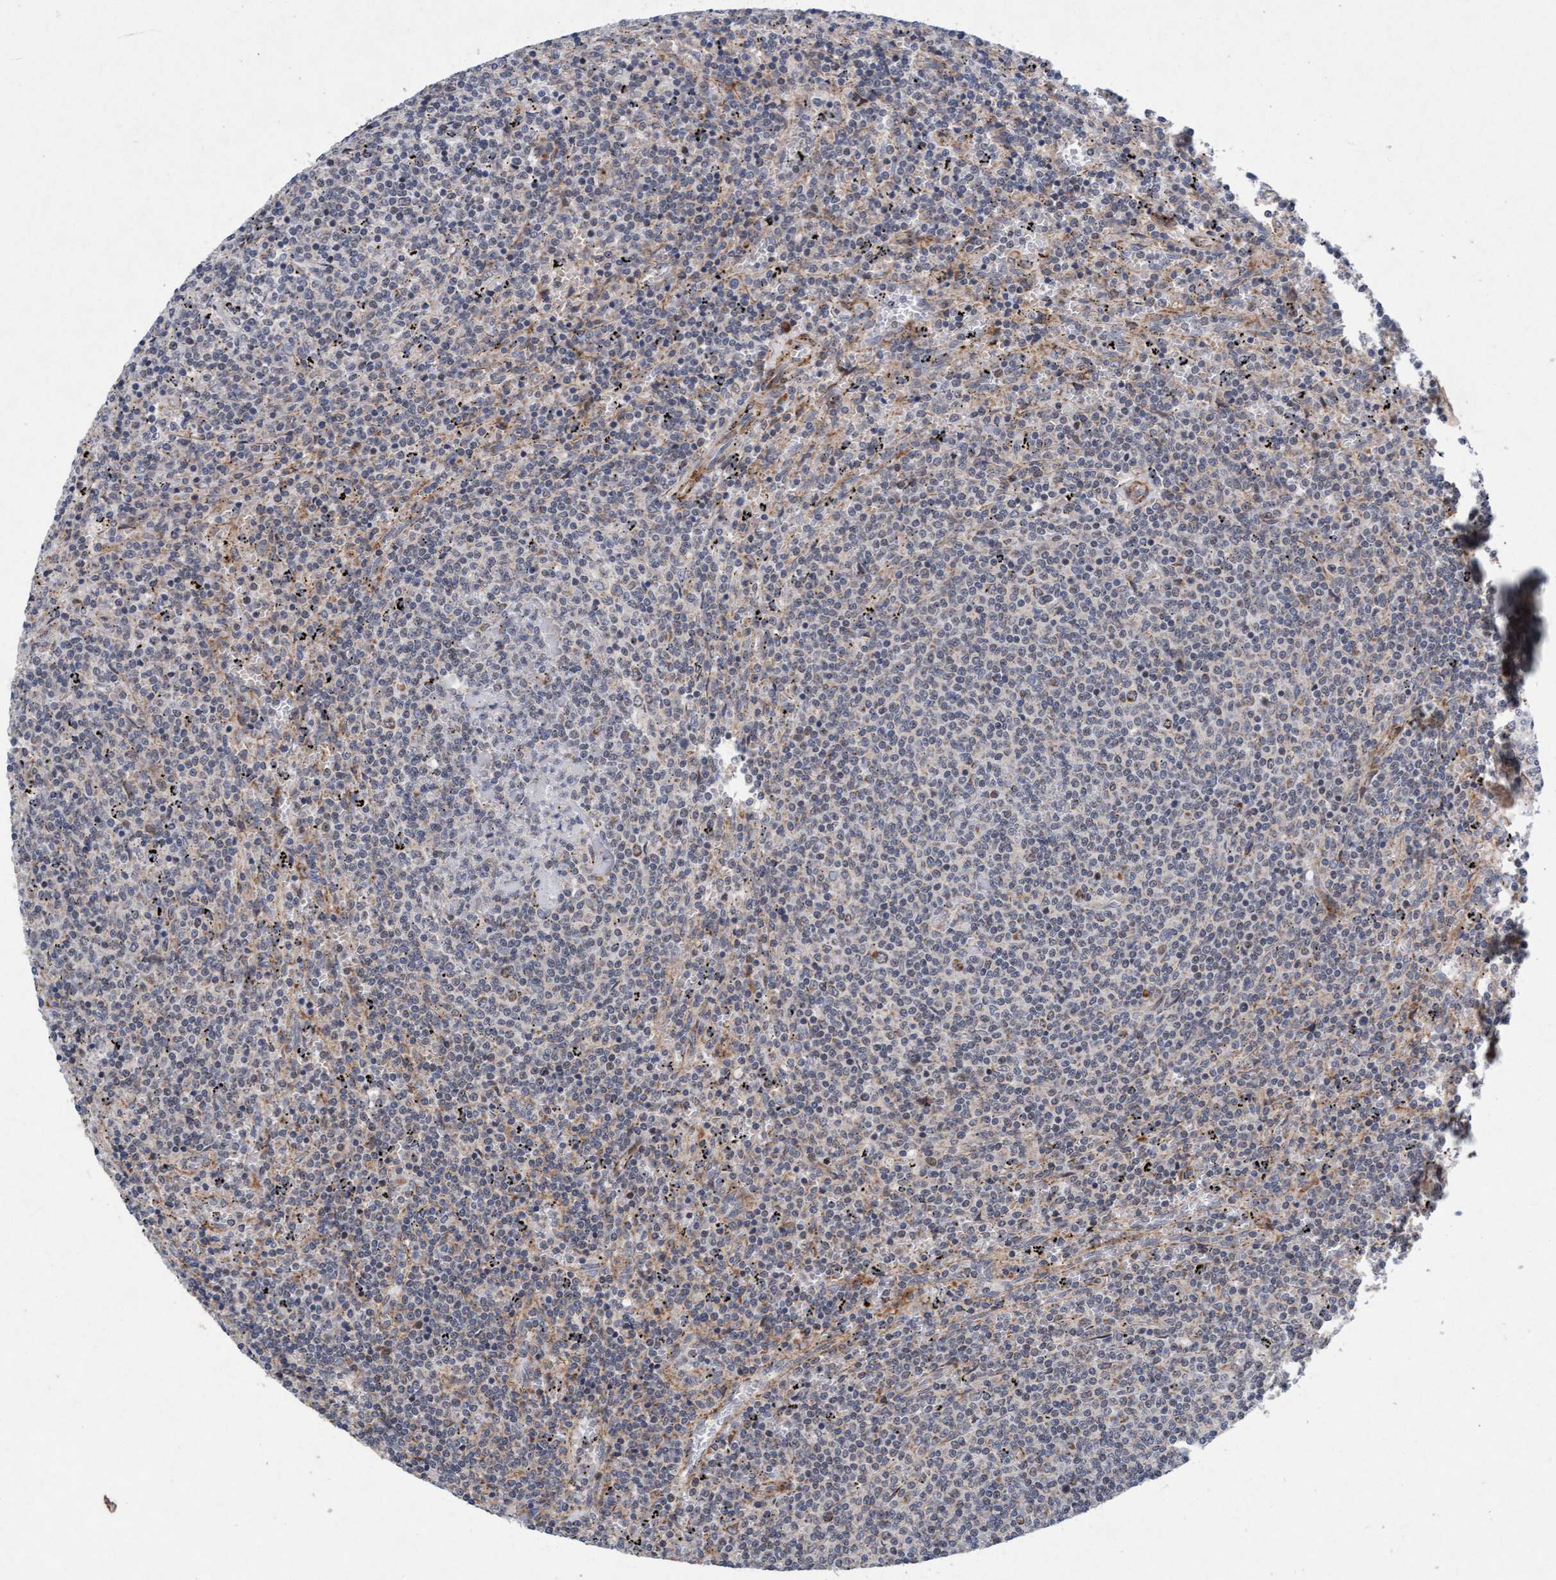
{"staining": {"intensity": "negative", "quantity": "none", "location": "none"}, "tissue": "lymphoma", "cell_type": "Tumor cells", "image_type": "cancer", "snomed": [{"axis": "morphology", "description": "Malignant lymphoma, non-Hodgkin's type, Low grade"}, {"axis": "topography", "description": "Spleen"}], "caption": "This is an IHC photomicrograph of lymphoma. There is no positivity in tumor cells.", "gene": "TMEM70", "patient": {"sex": "female", "age": 50}}